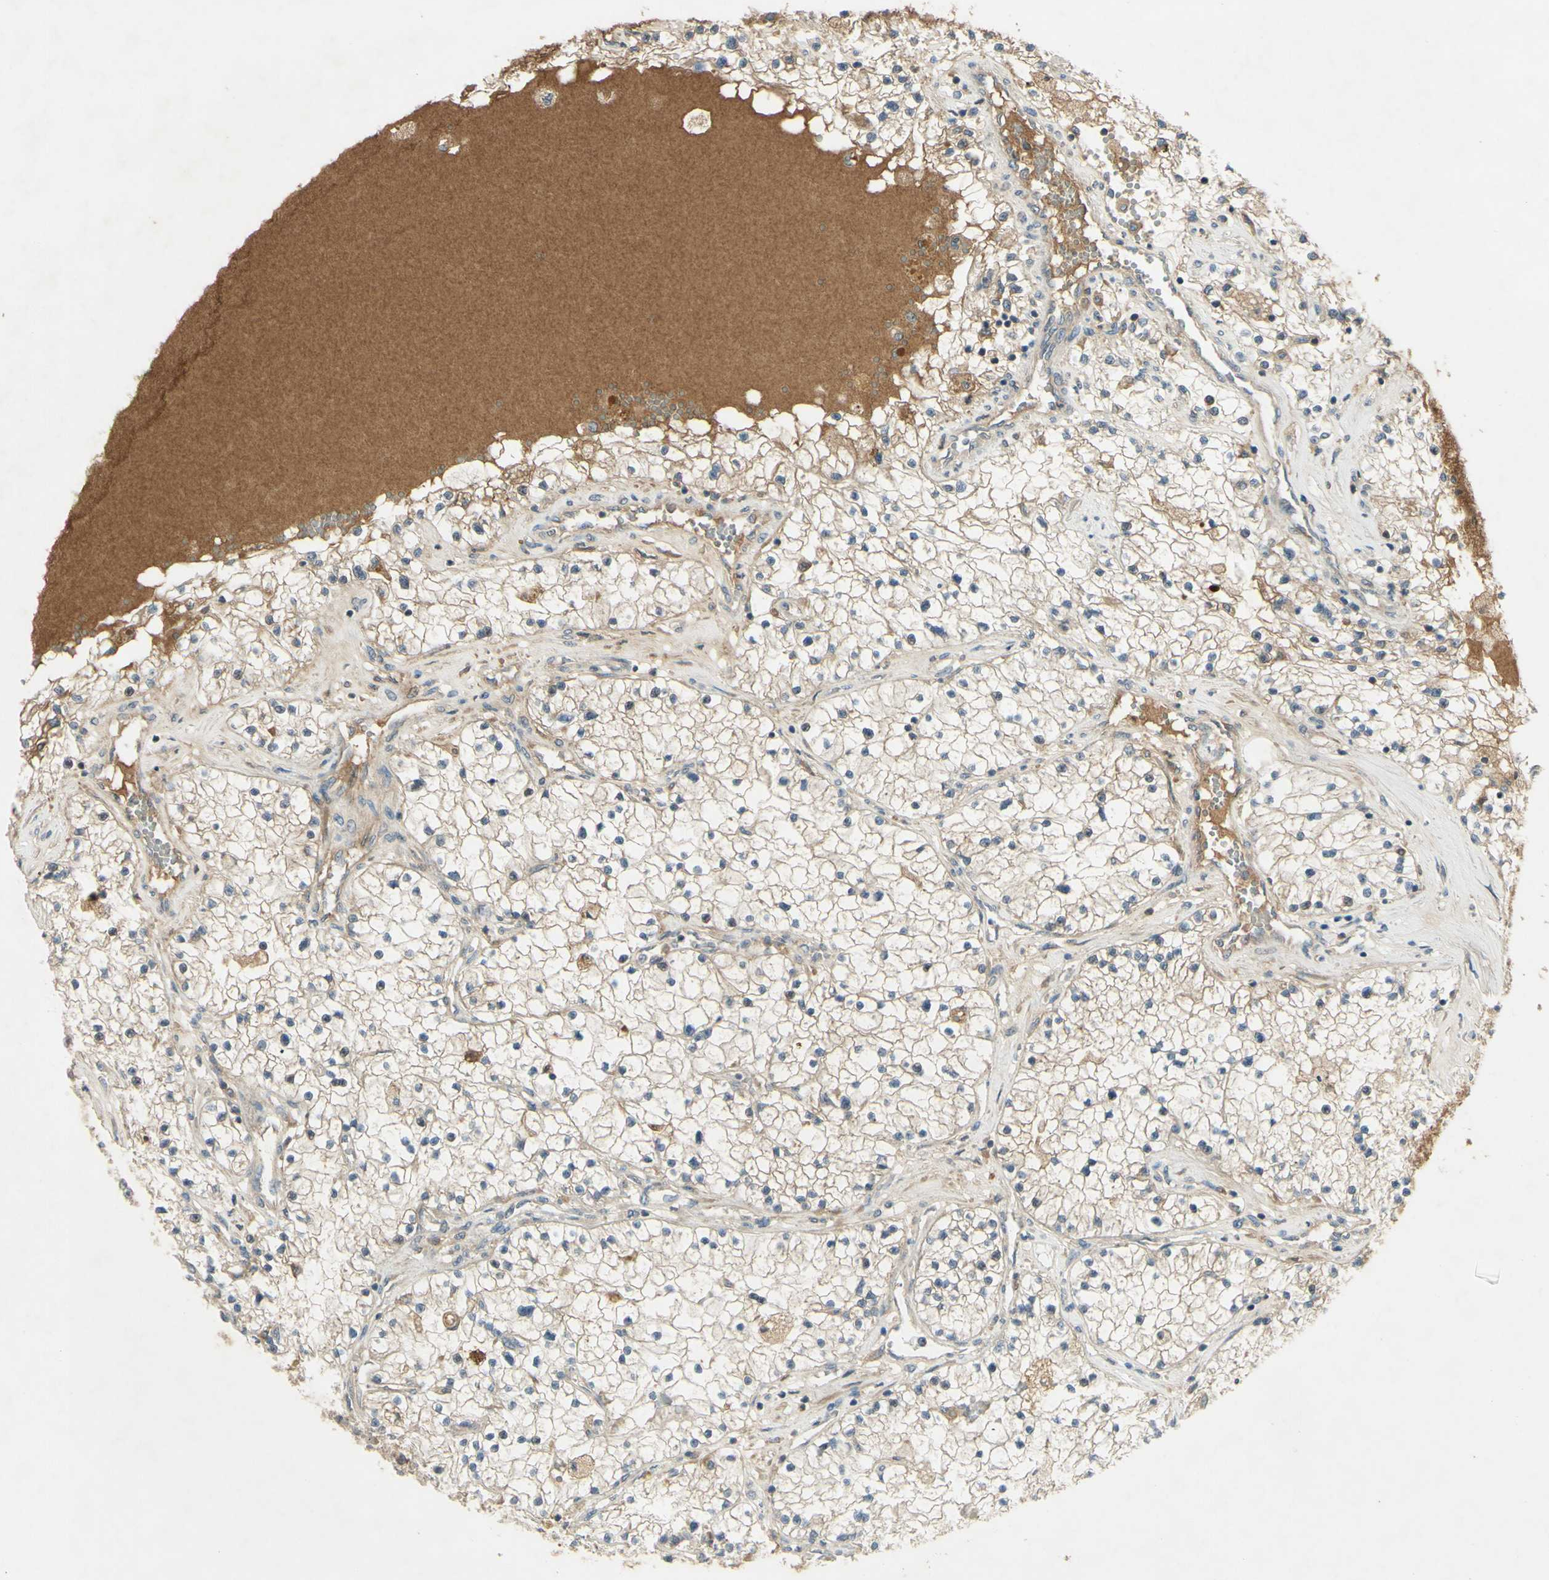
{"staining": {"intensity": "negative", "quantity": "none", "location": "none"}, "tissue": "renal cancer", "cell_type": "Tumor cells", "image_type": "cancer", "snomed": [{"axis": "morphology", "description": "Adenocarcinoma, NOS"}, {"axis": "topography", "description": "Kidney"}], "caption": "High power microscopy histopathology image of an immunohistochemistry photomicrograph of renal cancer, revealing no significant positivity in tumor cells.", "gene": "RAD18", "patient": {"sex": "male", "age": 68}}